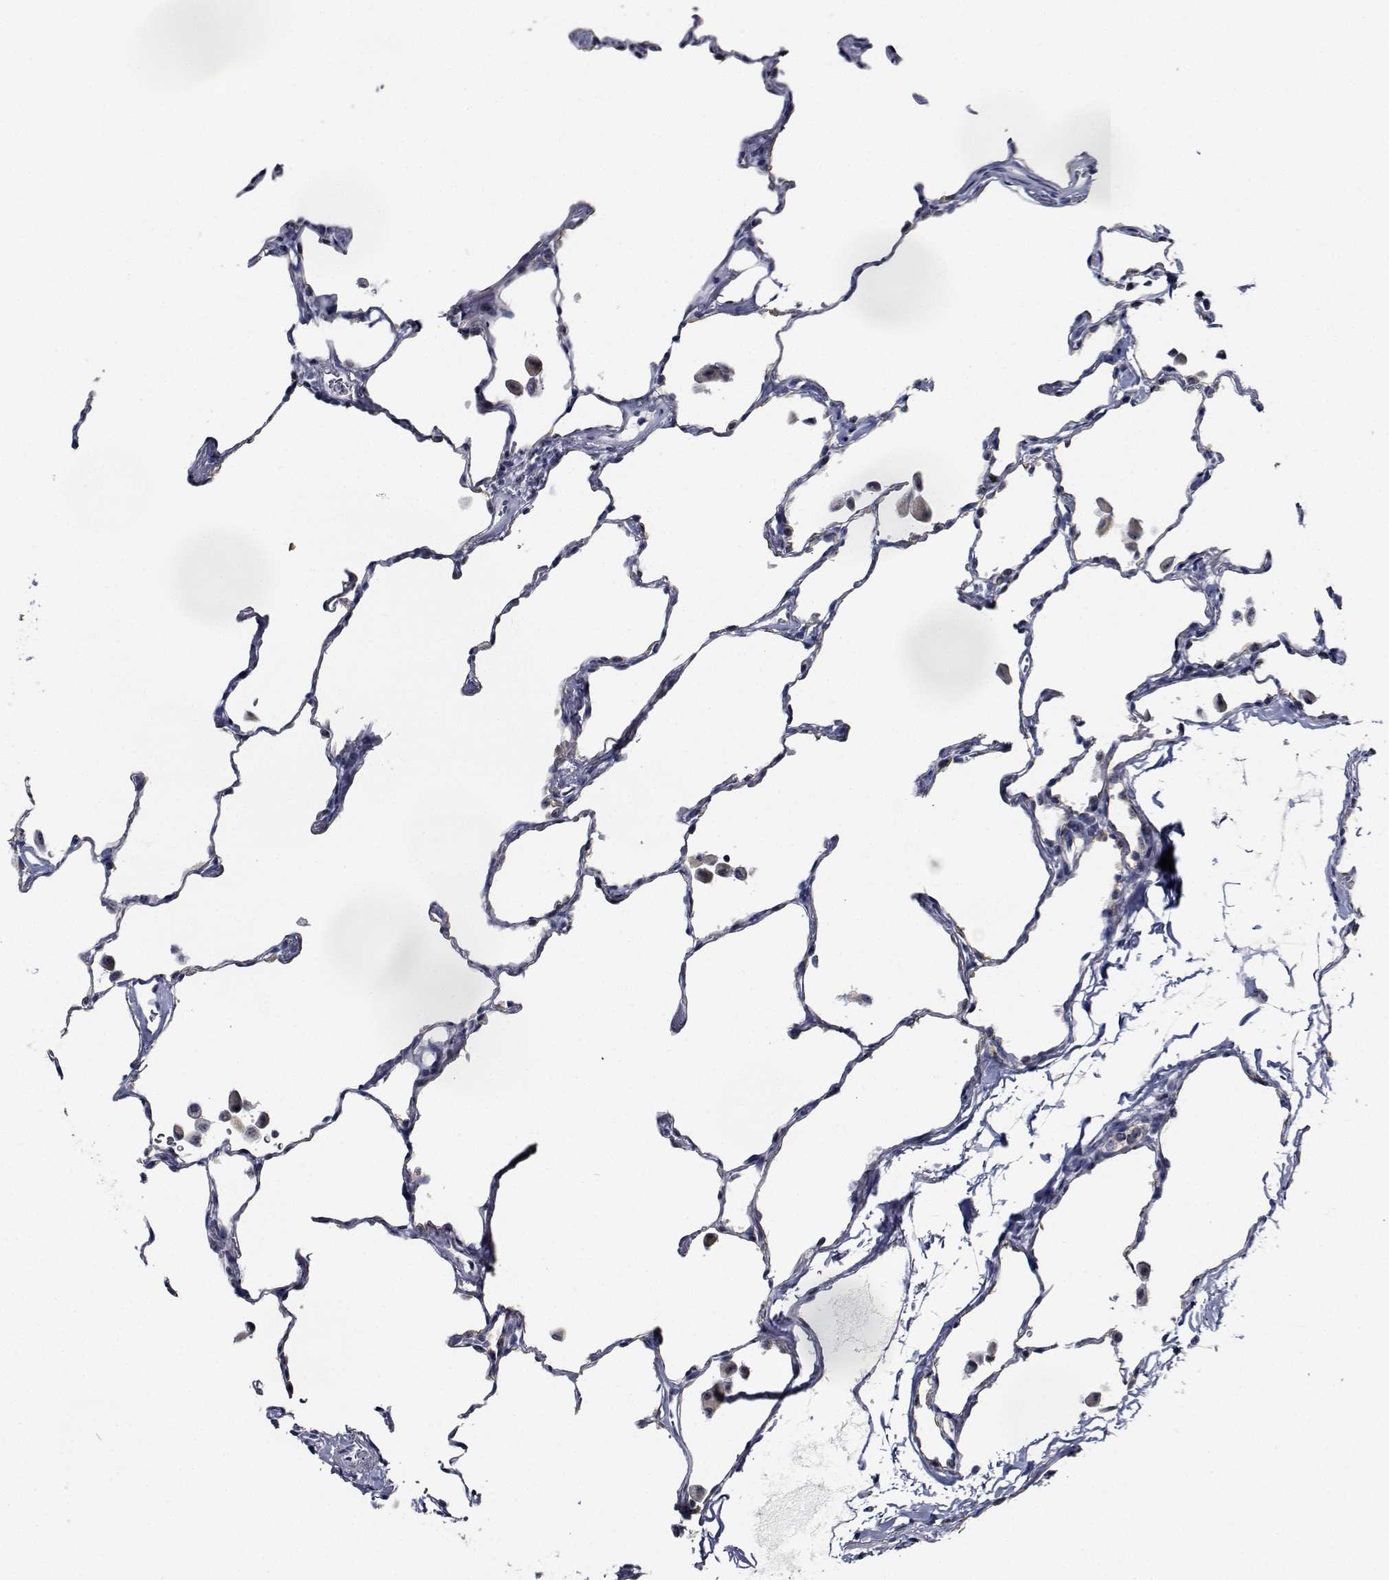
{"staining": {"intensity": "negative", "quantity": "none", "location": "none"}, "tissue": "lung", "cell_type": "Alveolar cells", "image_type": "normal", "snomed": [{"axis": "morphology", "description": "Normal tissue, NOS"}, {"axis": "topography", "description": "Lung"}], "caption": "DAB (3,3'-diaminobenzidine) immunohistochemical staining of unremarkable lung reveals no significant expression in alveolar cells. (Immunohistochemistry (ihc), brightfield microscopy, high magnification).", "gene": "NVL", "patient": {"sex": "female", "age": 47}}